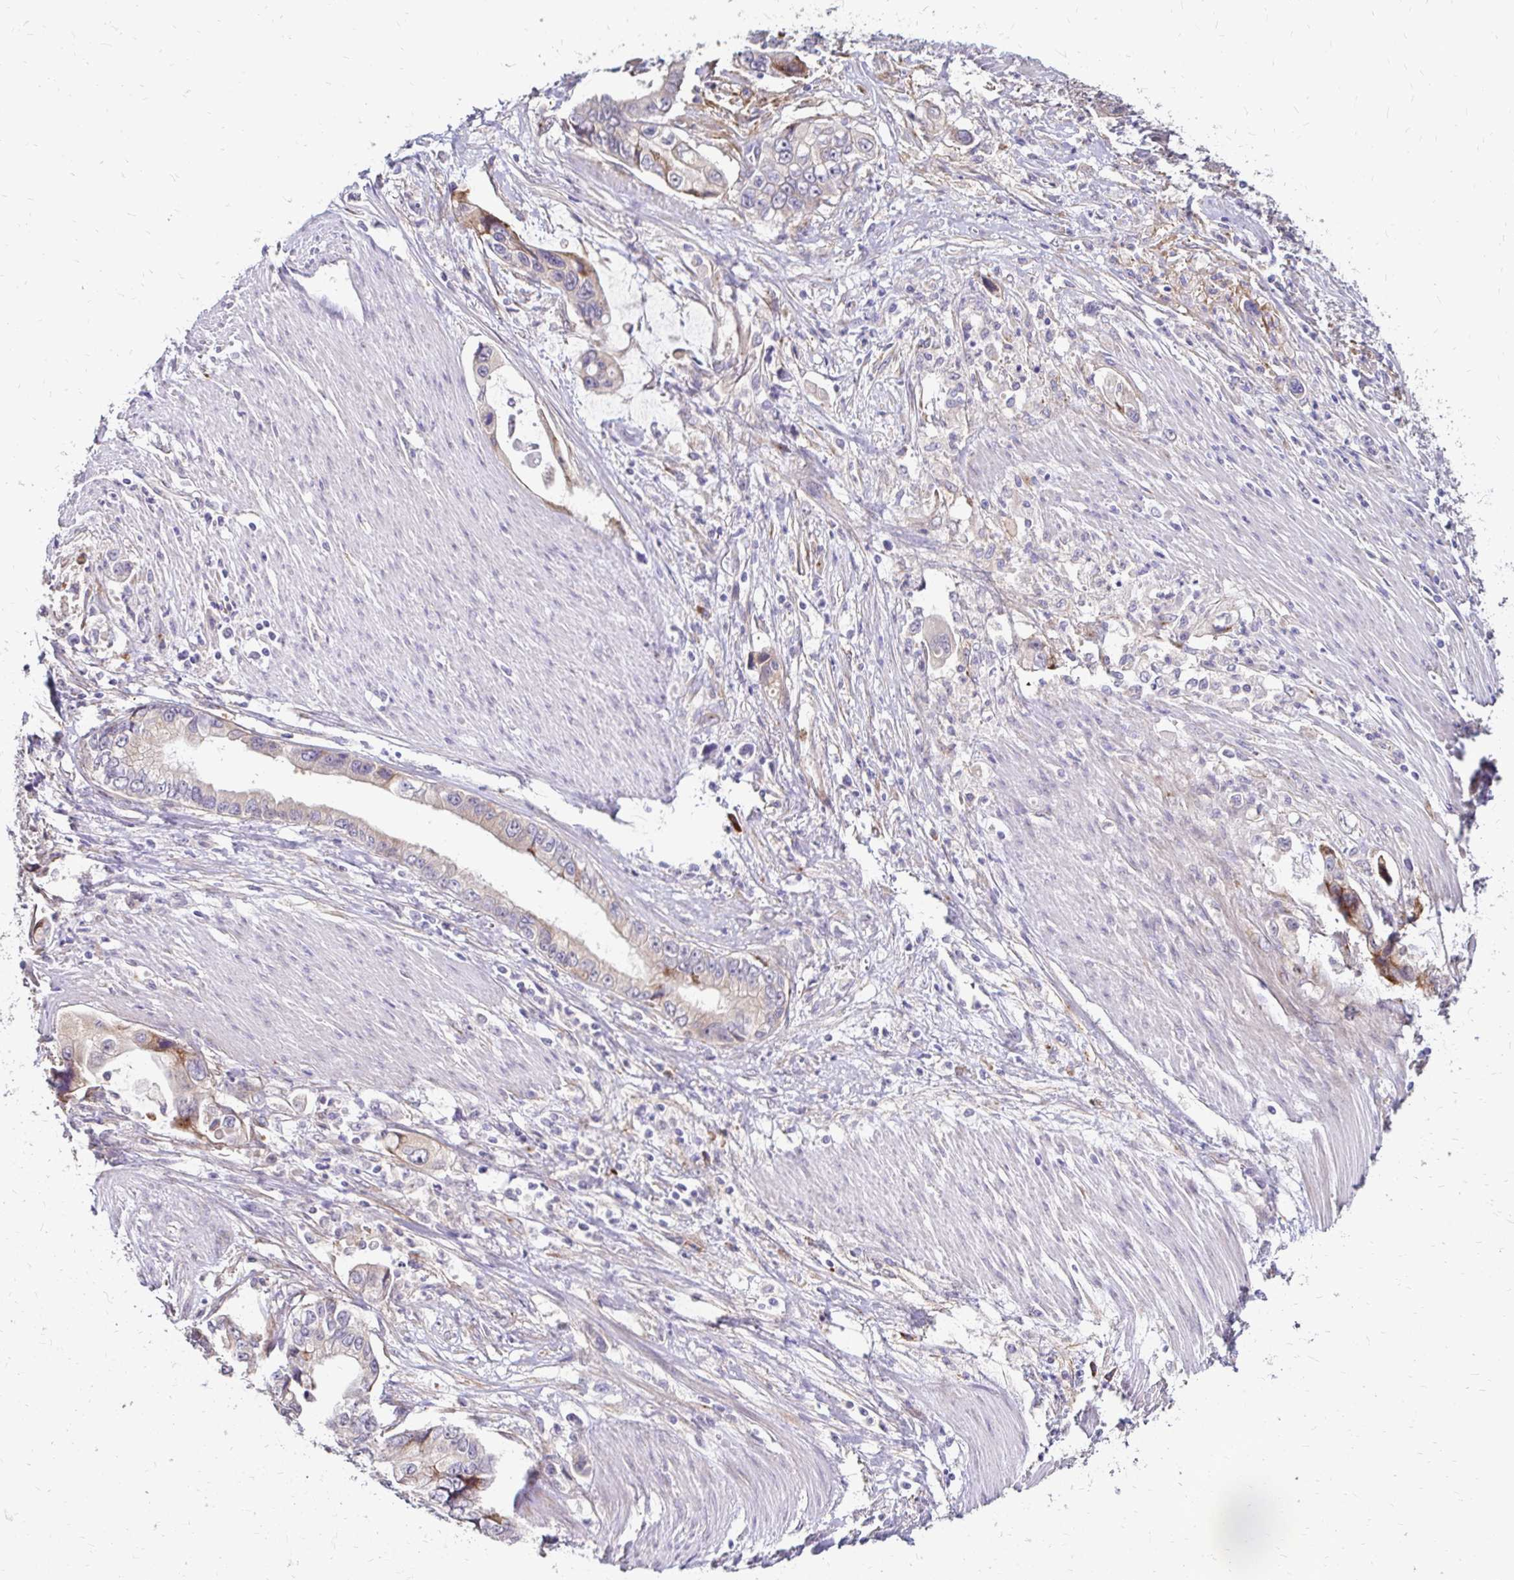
{"staining": {"intensity": "weak", "quantity": "<25%", "location": "cytoplasmic/membranous"}, "tissue": "stomach cancer", "cell_type": "Tumor cells", "image_type": "cancer", "snomed": [{"axis": "morphology", "description": "Adenocarcinoma, NOS"}, {"axis": "topography", "description": "Pancreas"}, {"axis": "topography", "description": "Stomach, upper"}], "caption": "Immunohistochemistry (IHC) image of stomach cancer stained for a protein (brown), which displays no expression in tumor cells. Brightfield microscopy of immunohistochemistry (IHC) stained with DAB (brown) and hematoxylin (blue), captured at high magnification.", "gene": "PRIMA1", "patient": {"sex": "male", "age": 77}}